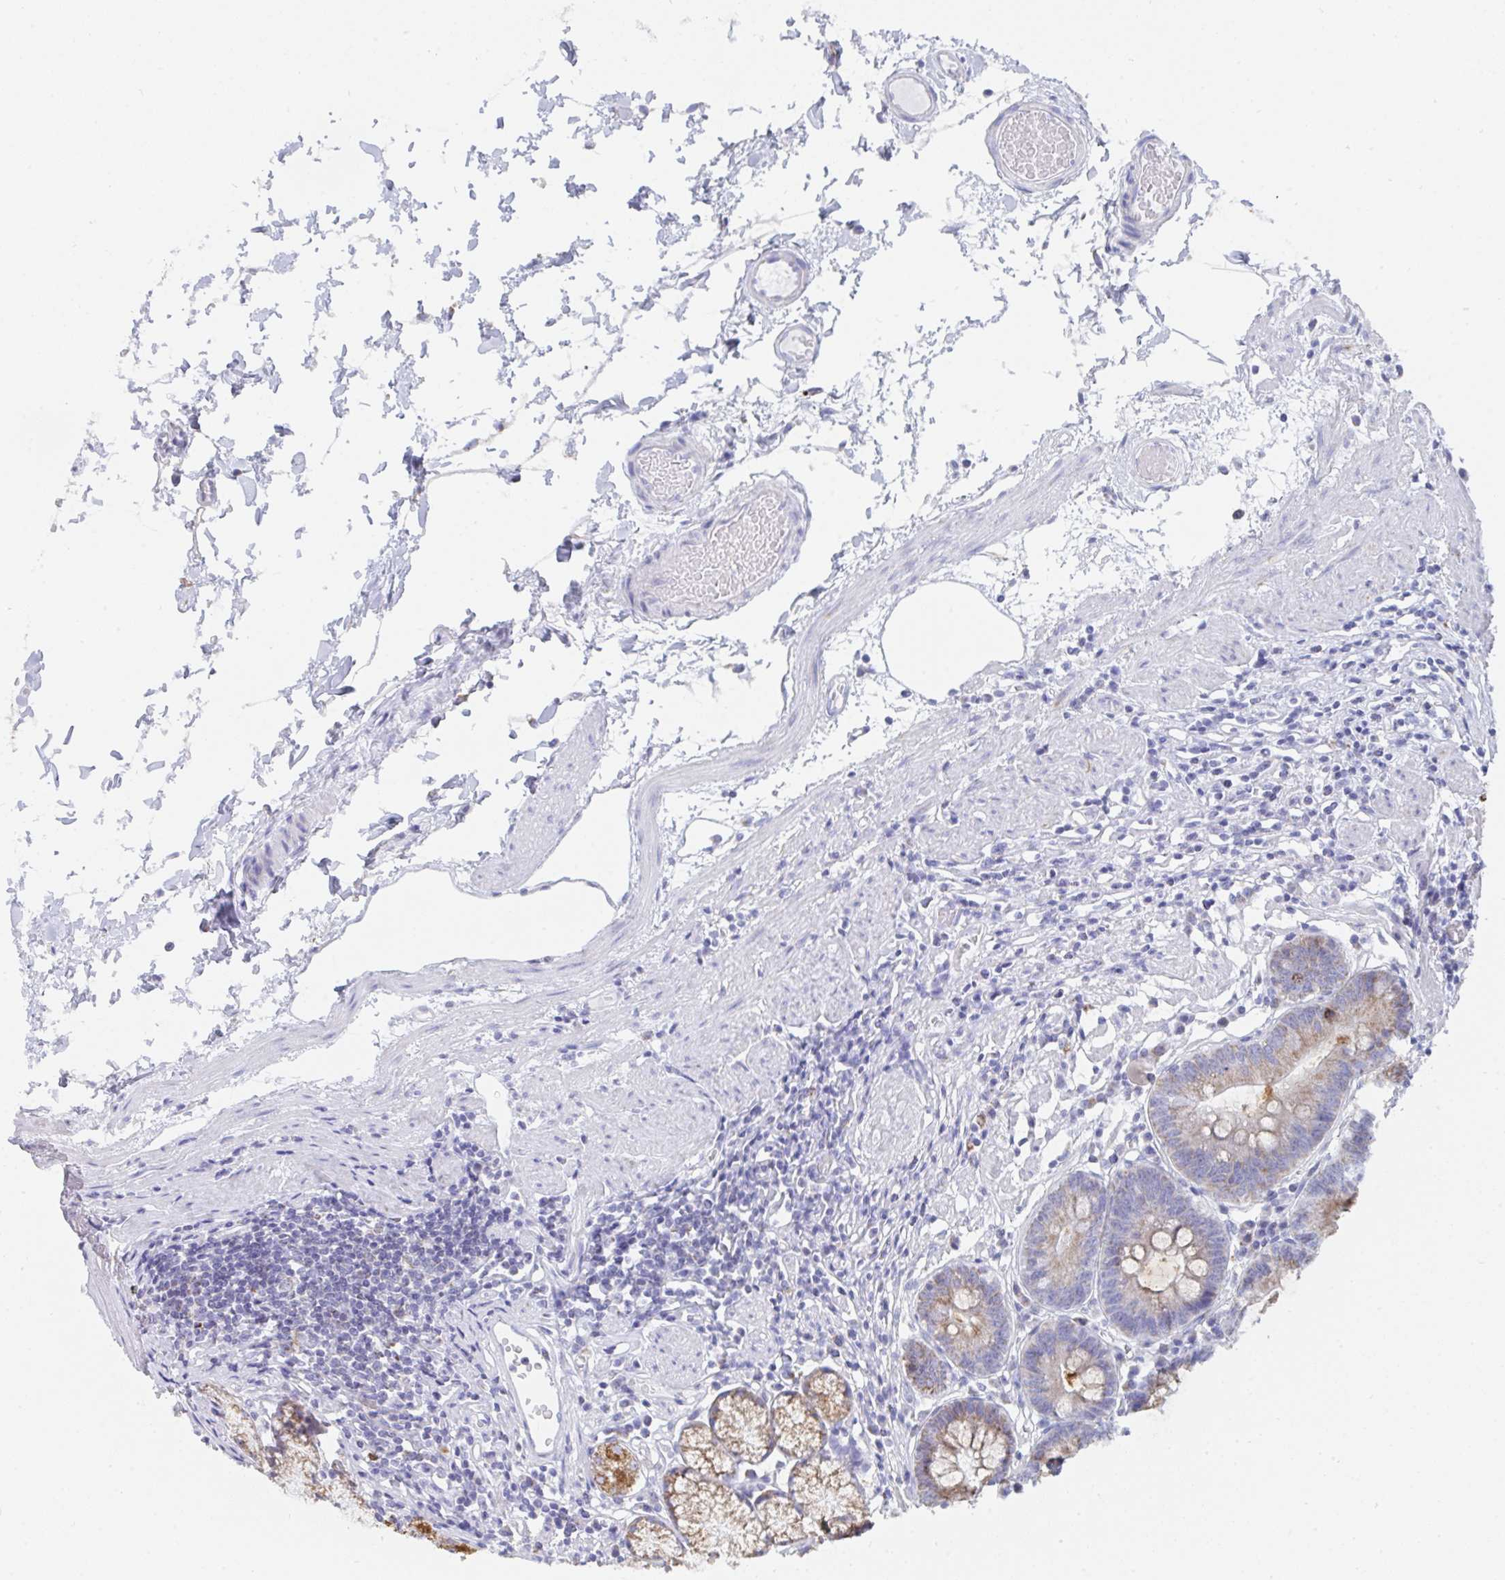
{"staining": {"intensity": "strong", "quantity": "25%-75%", "location": "cytoplasmic/membranous"}, "tissue": "stomach", "cell_type": "Glandular cells", "image_type": "normal", "snomed": [{"axis": "morphology", "description": "Normal tissue, NOS"}, {"axis": "topography", "description": "Stomach"}], "caption": "Benign stomach was stained to show a protein in brown. There is high levels of strong cytoplasmic/membranous expression in about 25%-75% of glandular cells.", "gene": "AIFM1", "patient": {"sex": "male", "age": 55}}